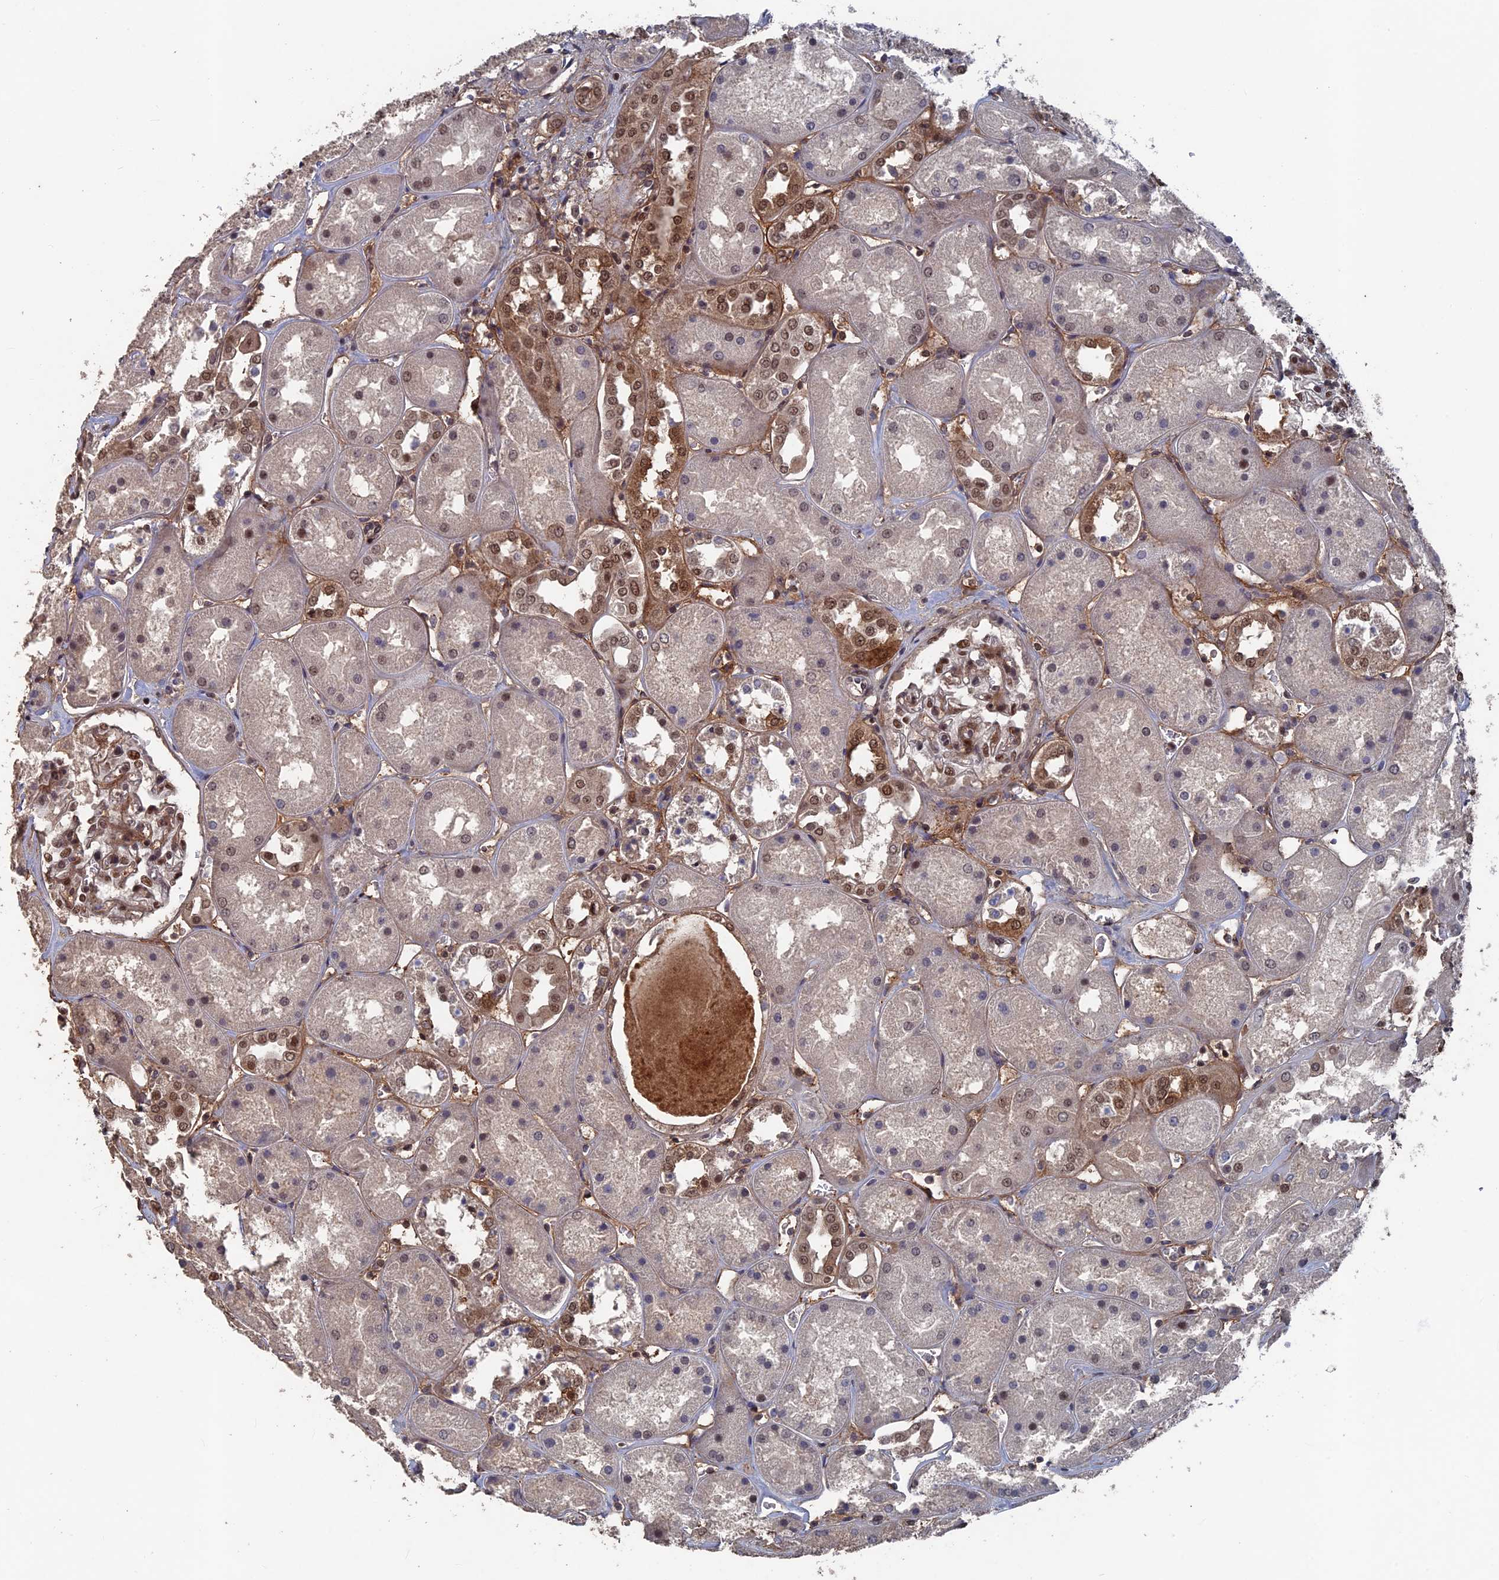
{"staining": {"intensity": "moderate", "quantity": "25%-75%", "location": "nuclear"}, "tissue": "kidney", "cell_type": "Cells in glomeruli", "image_type": "normal", "snomed": [{"axis": "morphology", "description": "Normal tissue, NOS"}, {"axis": "topography", "description": "Kidney"}], "caption": "Moderate nuclear protein positivity is appreciated in approximately 25%-75% of cells in glomeruli in kidney.", "gene": "SH3D21", "patient": {"sex": "male", "age": 70}}